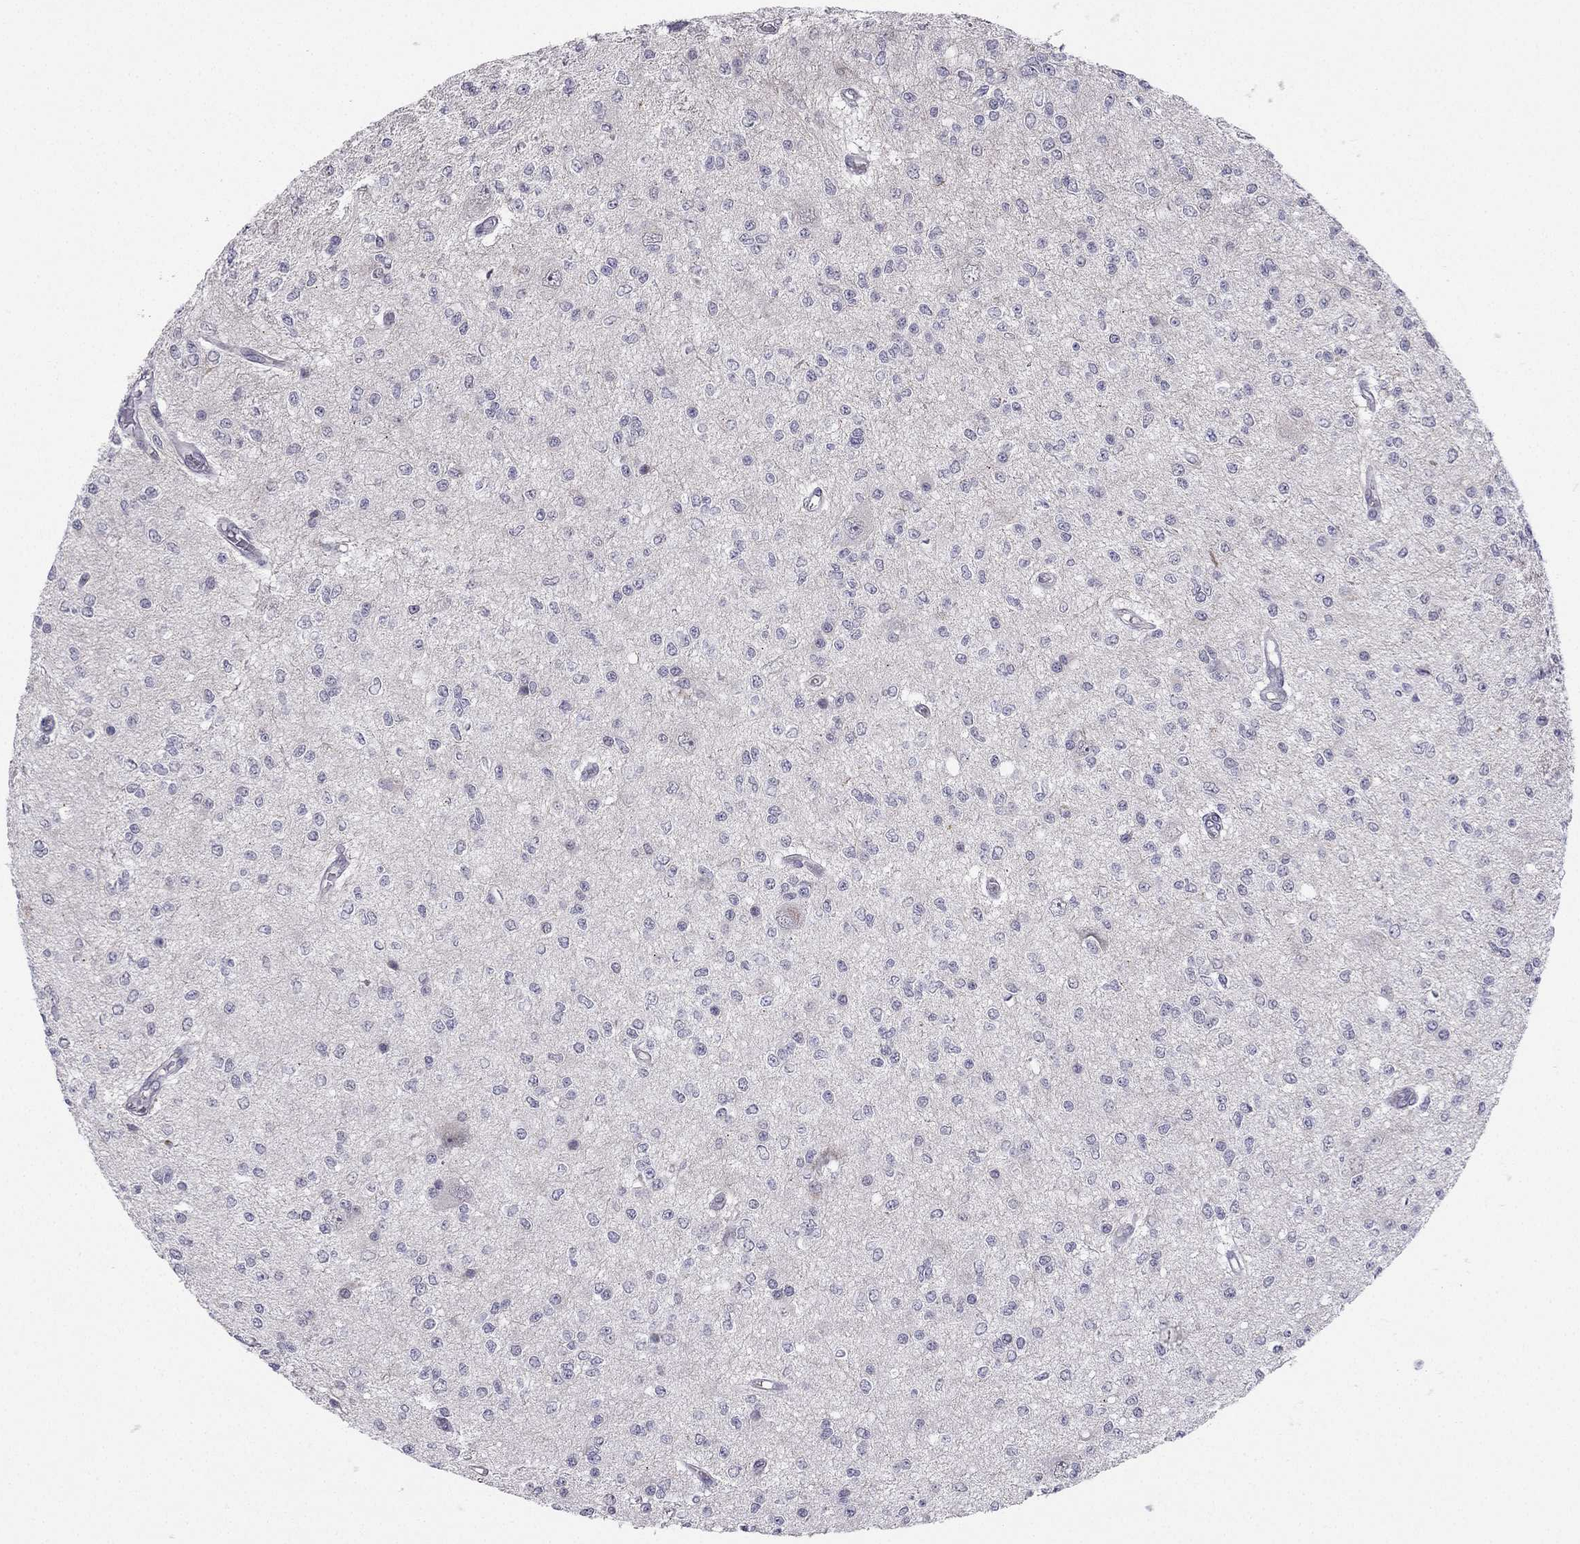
{"staining": {"intensity": "negative", "quantity": "none", "location": "none"}, "tissue": "glioma", "cell_type": "Tumor cells", "image_type": "cancer", "snomed": [{"axis": "morphology", "description": "Glioma, malignant, Low grade"}, {"axis": "topography", "description": "Brain"}], "caption": "The histopathology image exhibits no significant positivity in tumor cells of malignant glioma (low-grade).", "gene": "CHST8", "patient": {"sex": "male", "age": 67}}